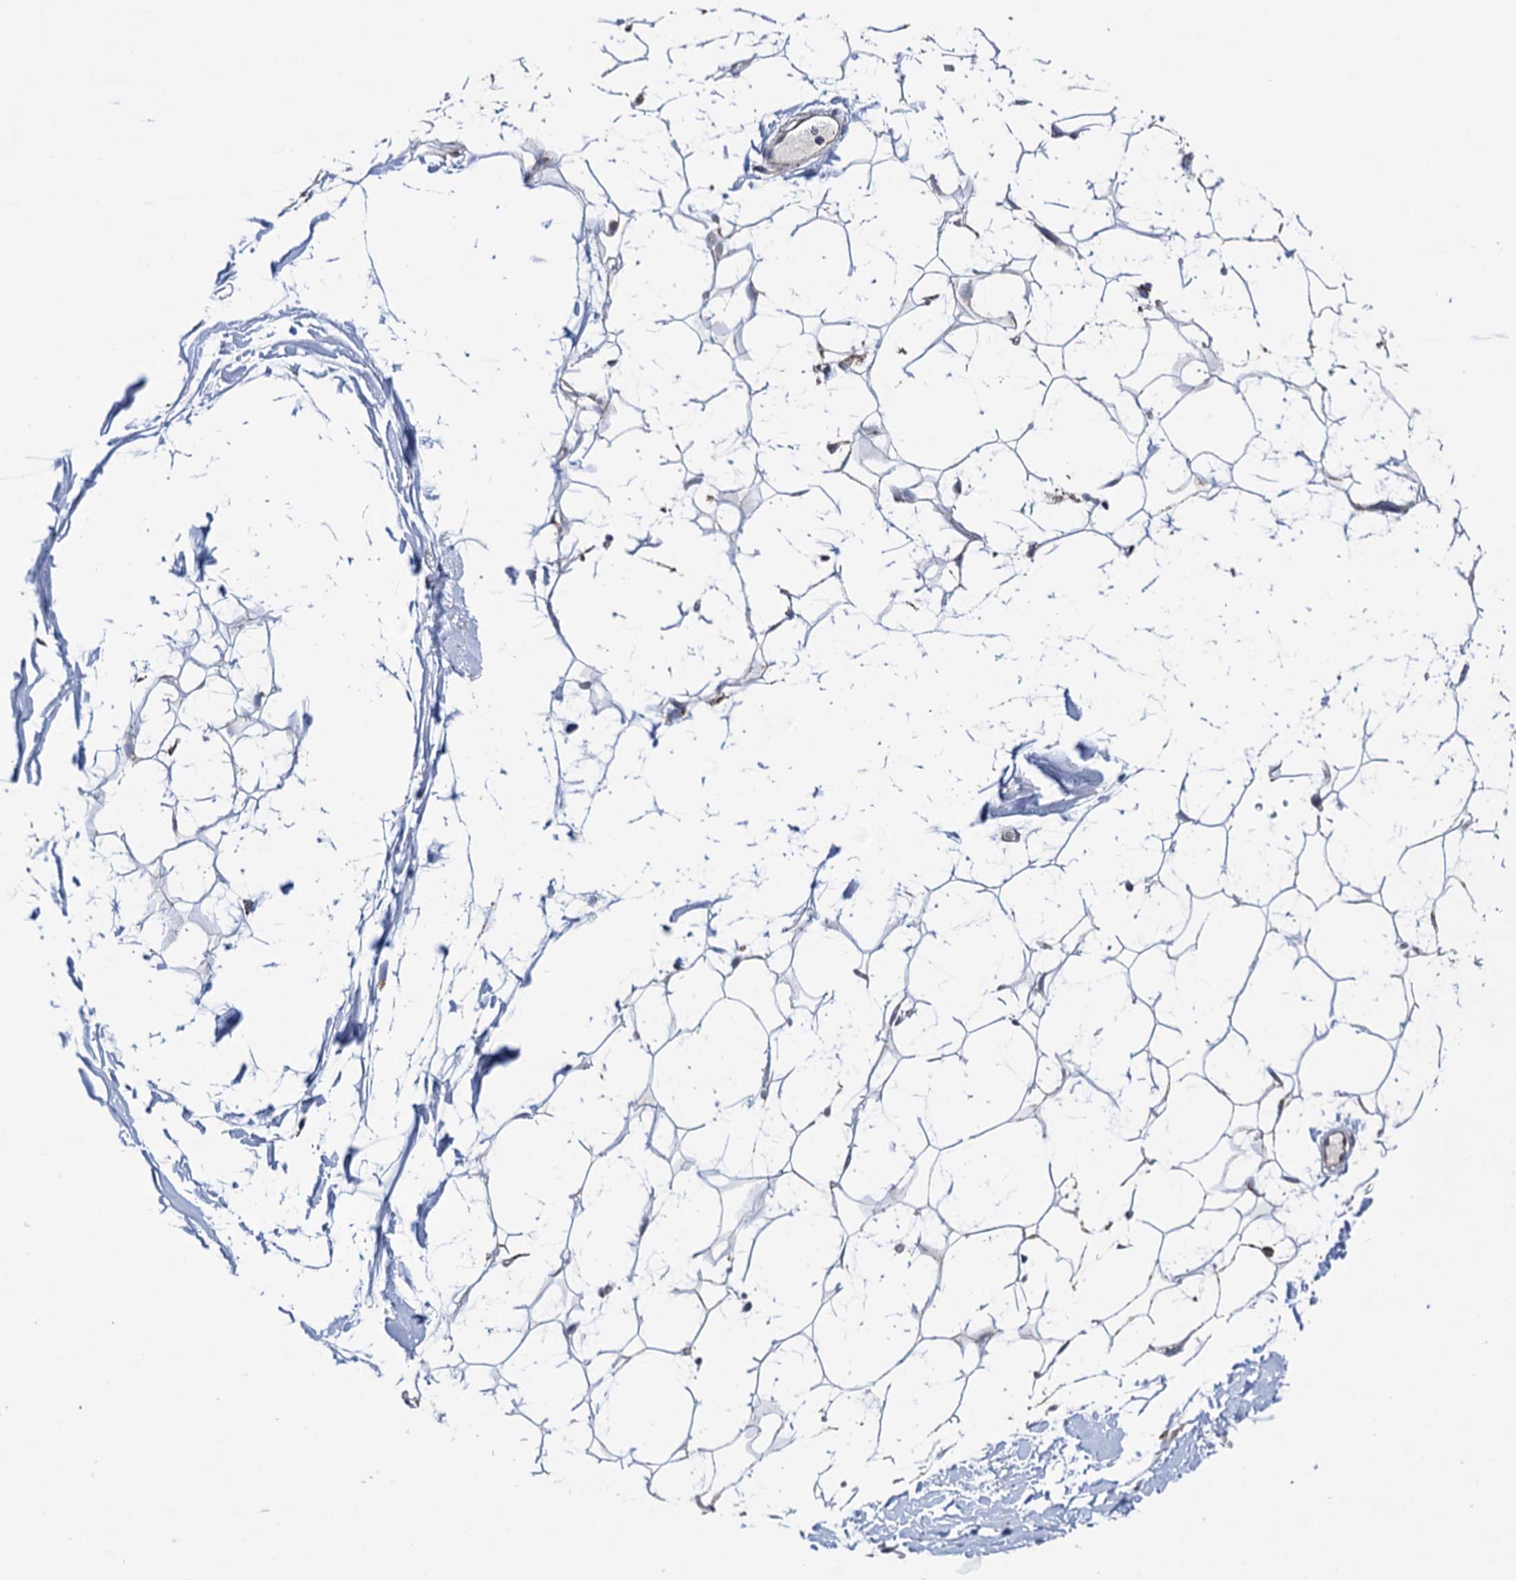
{"staining": {"intensity": "negative", "quantity": "none", "location": "none"}, "tissue": "adipose tissue", "cell_type": "Adipocytes", "image_type": "normal", "snomed": [{"axis": "morphology", "description": "Normal tissue, NOS"}, {"axis": "topography", "description": "Breast"}], "caption": "Immunohistochemistry (IHC) of unremarkable human adipose tissue reveals no expression in adipocytes.", "gene": "SUCLA2", "patient": {"sex": "female", "age": 26}}